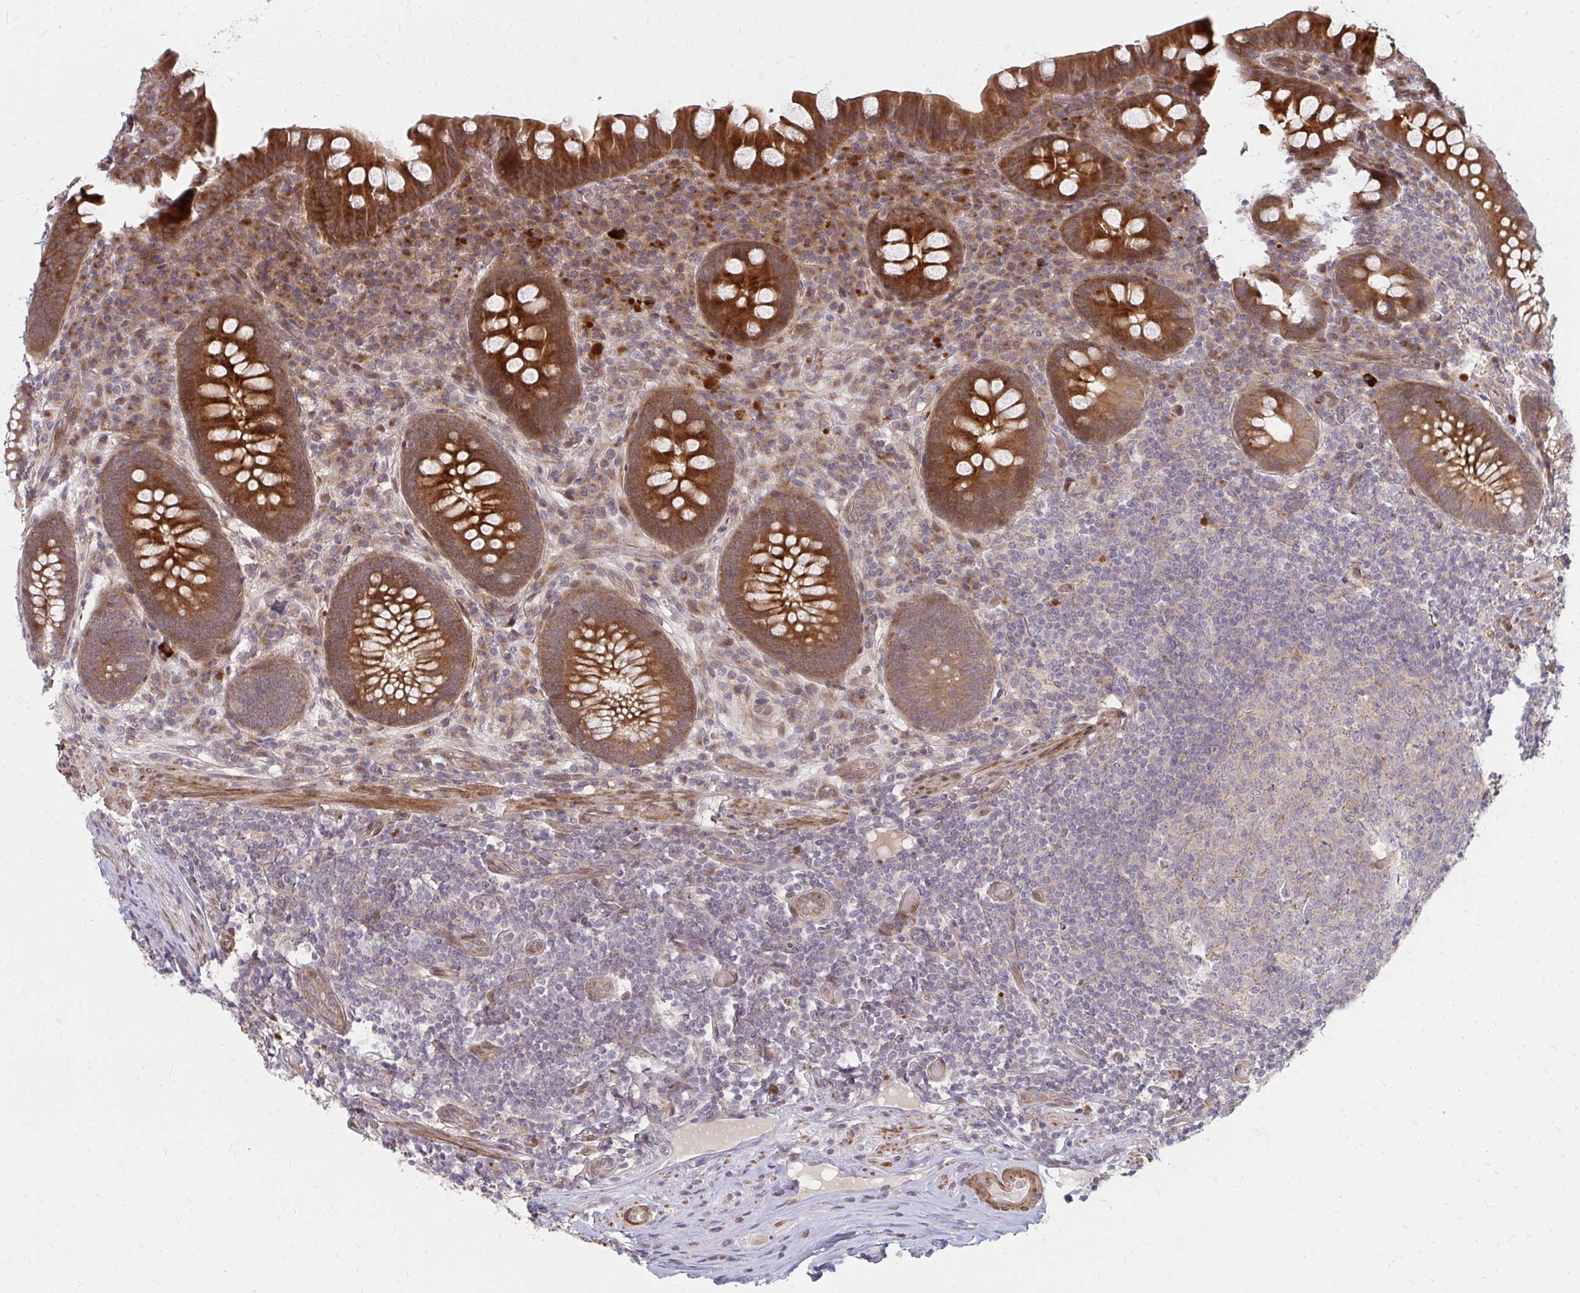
{"staining": {"intensity": "strong", "quantity": "25%-75%", "location": "cytoplasmic/membranous"}, "tissue": "appendix", "cell_type": "Glandular cells", "image_type": "normal", "snomed": [{"axis": "morphology", "description": "Normal tissue, NOS"}, {"axis": "topography", "description": "Appendix"}], "caption": "Immunohistochemistry image of benign appendix stained for a protein (brown), which shows high levels of strong cytoplasmic/membranous staining in approximately 25%-75% of glandular cells.", "gene": "ZNF285", "patient": {"sex": "male", "age": 71}}